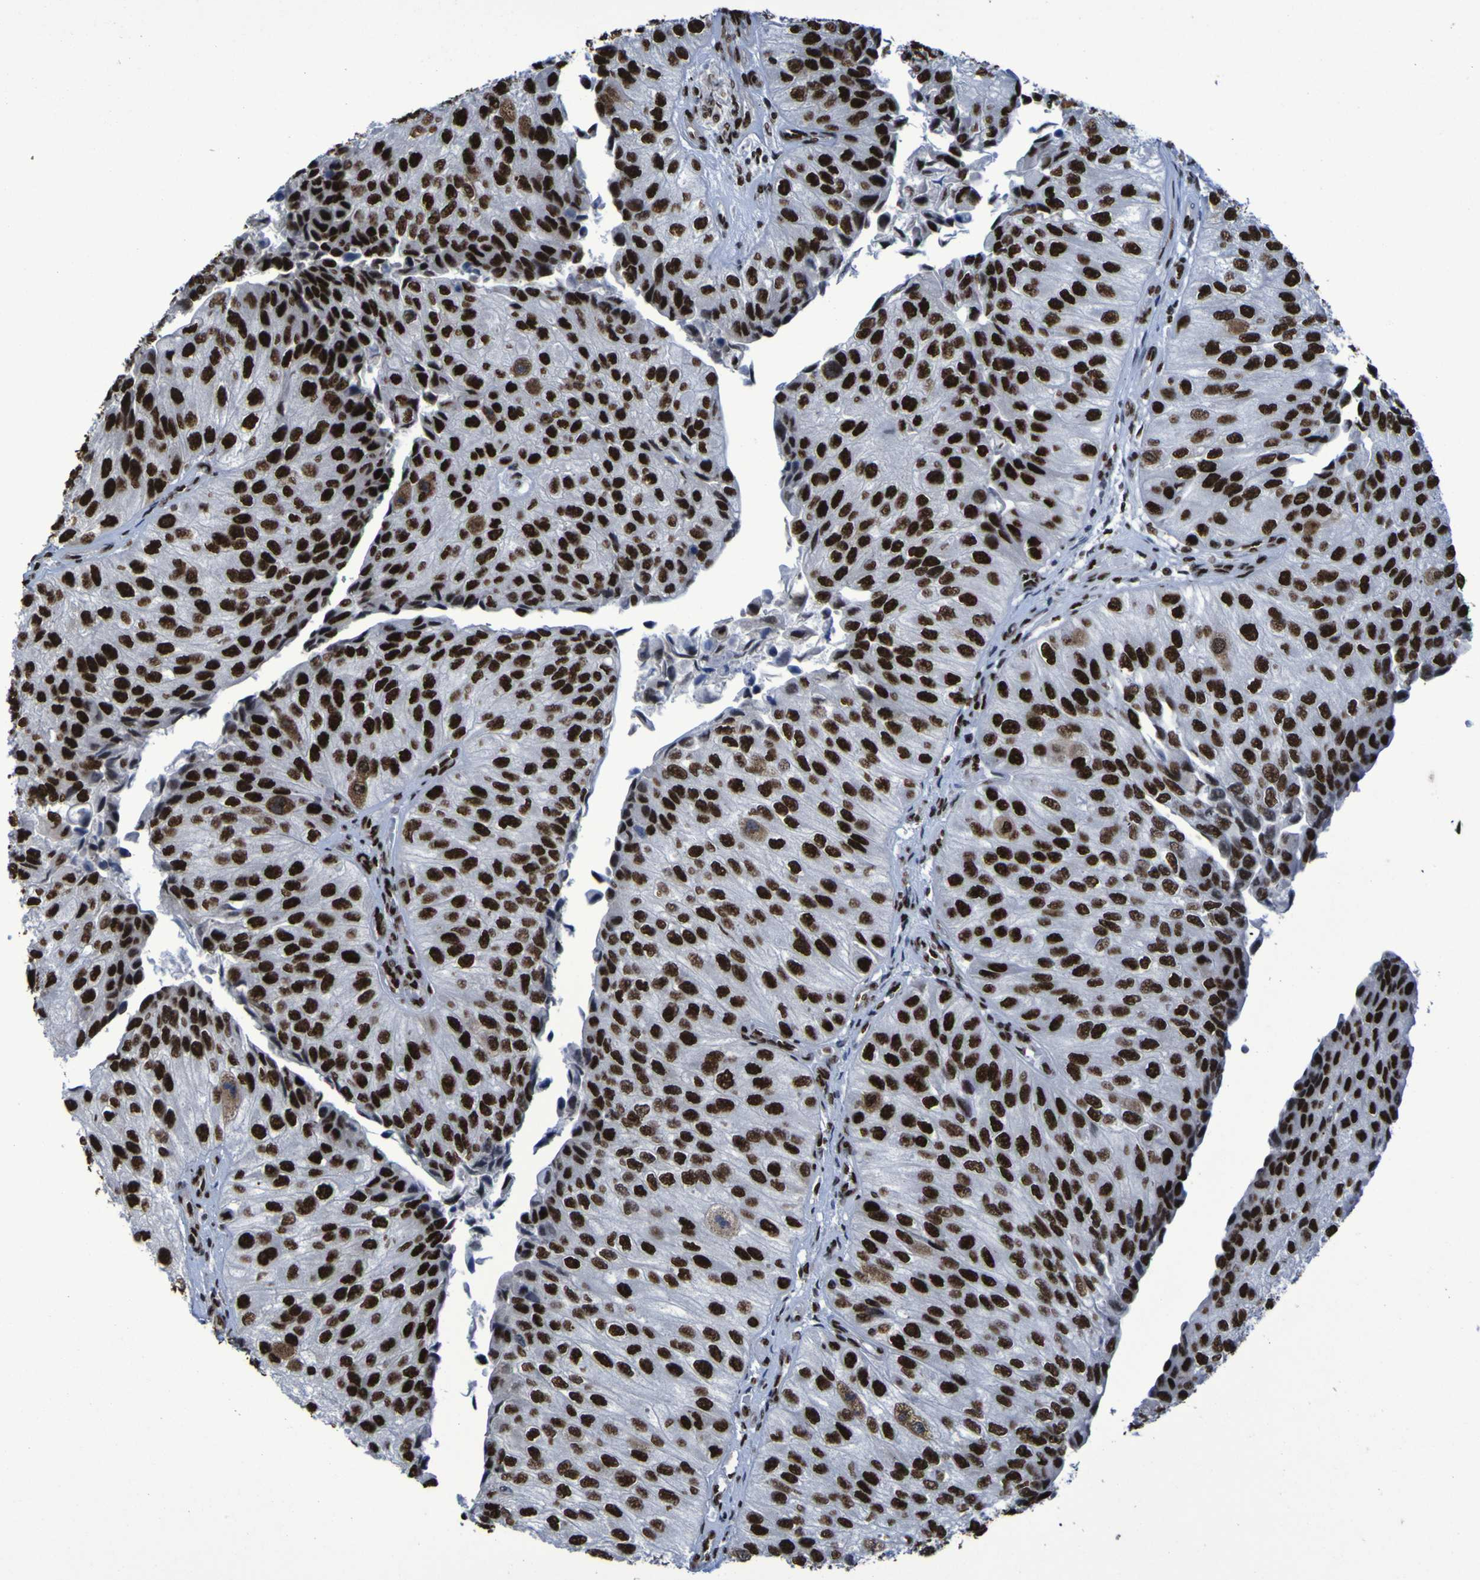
{"staining": {"intensity": "strong", "quantity": ">75%", "location": "nuclear"}, "tissue": "urothelial cancer", "cell_type": "Tumor cells", "image_type": "cancer", "snomed": [{"axis": "morphology", "description": "Urothelial carcinoma, High grade"}, {"axis": "topography", "description": "Kidney"}, {"axis": "topography", "description": "Urinary bladder"}], "caption": "Approximately >75% of tumor cells in human urothelial cancer exhibit strong nuclear protein expression as visualized by brown immunohistochemical staining.", "gene": "HNRNPR", "patient": {"sex": "male", "age": 77}}